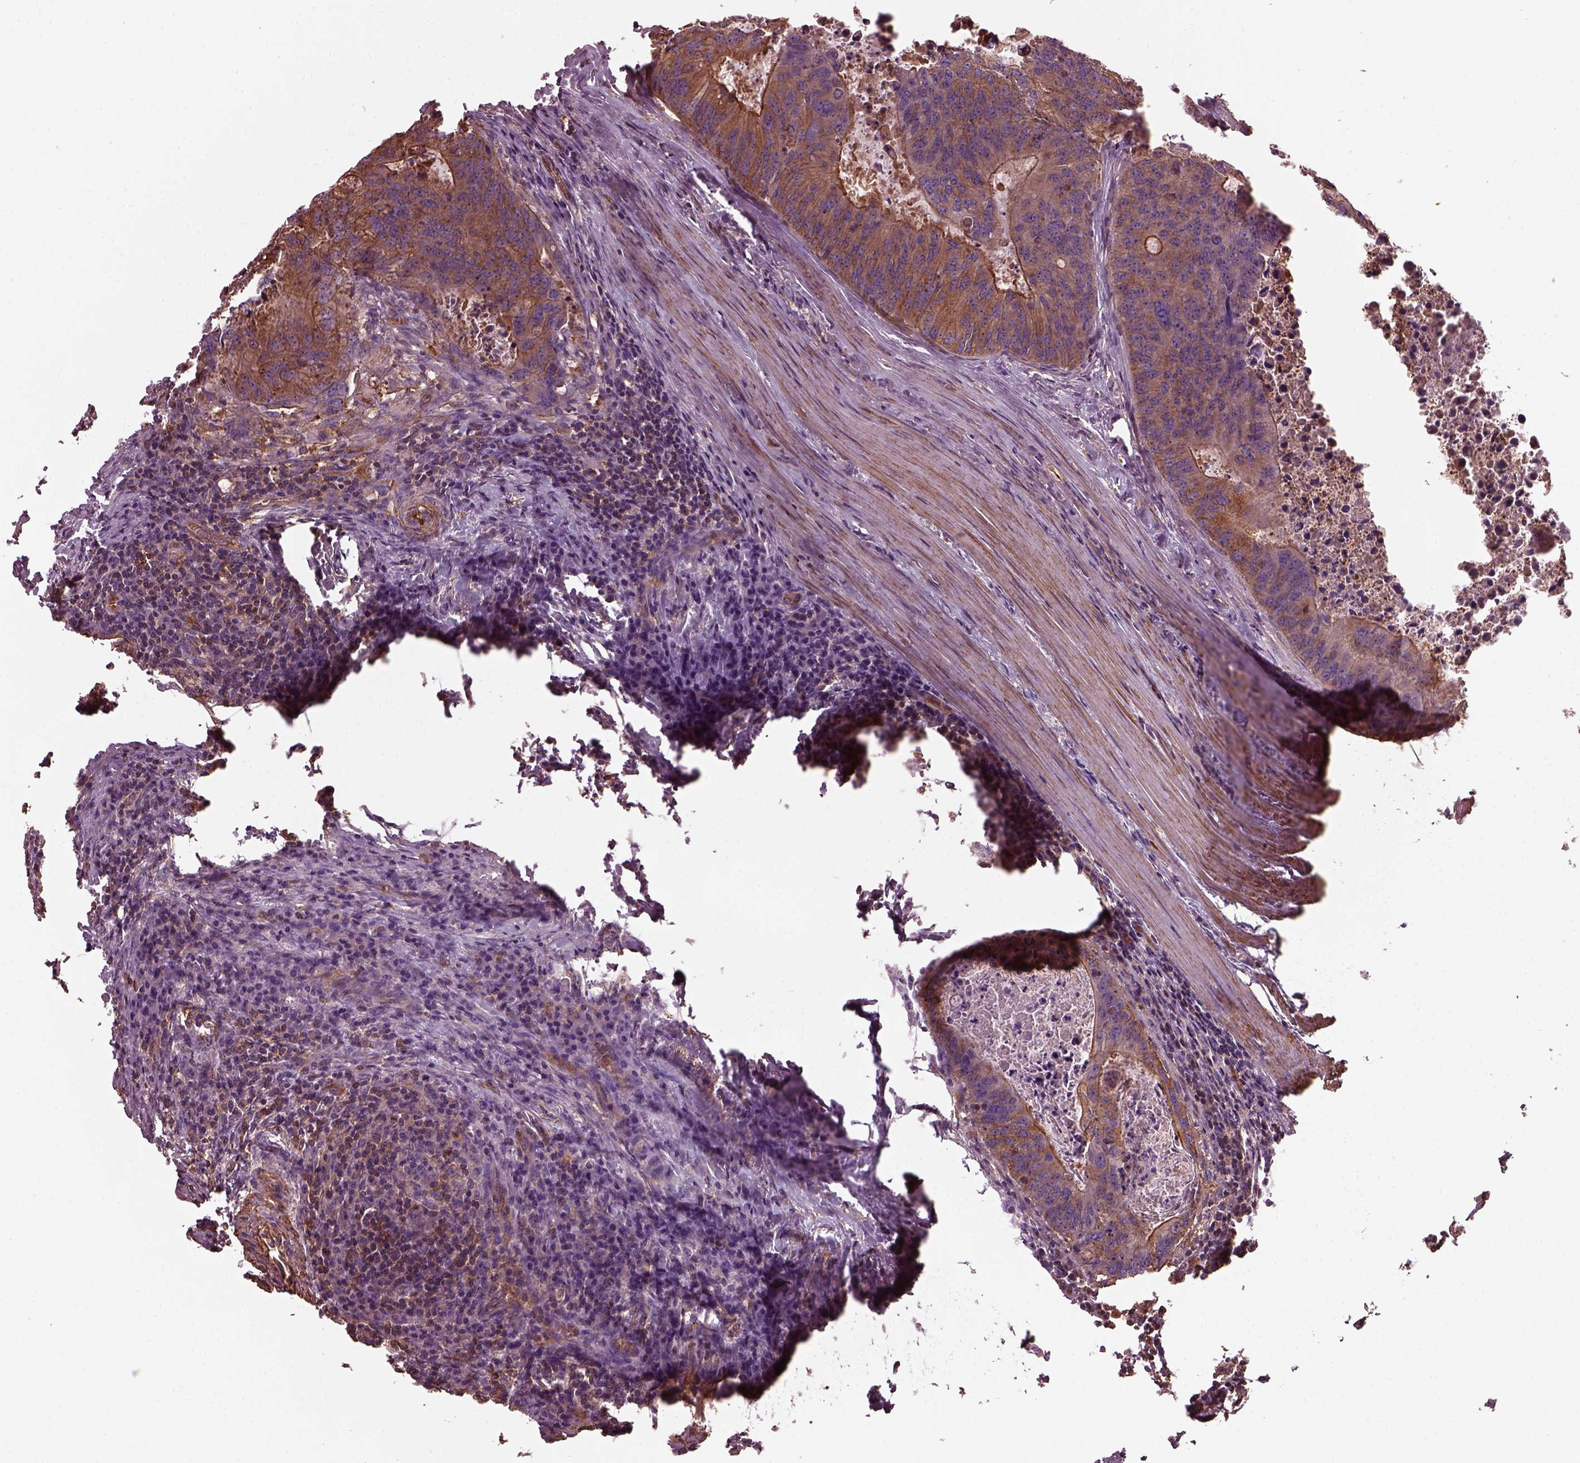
{"staining": {"intensity": "moderate", "quantity": ">75%", "location": "cytoplasmic/membranous"}, "tissue": "colorectal cancer", "cell_type": "Tumor cells", "image_type": "cancer", "snomed": [{"axis": "morphology", "description": "Adenocarcinoma, NOS"}, {"axis": "topography", "description": "Colon"}], "caption": "The immunohistochemical stain shows moderate cytoplasmic/membranous expression in tumor cells of colorectal adenocarcinoma tissue.", "gene": "MYL6", "patient": {"sex": "male", "age": 67}}